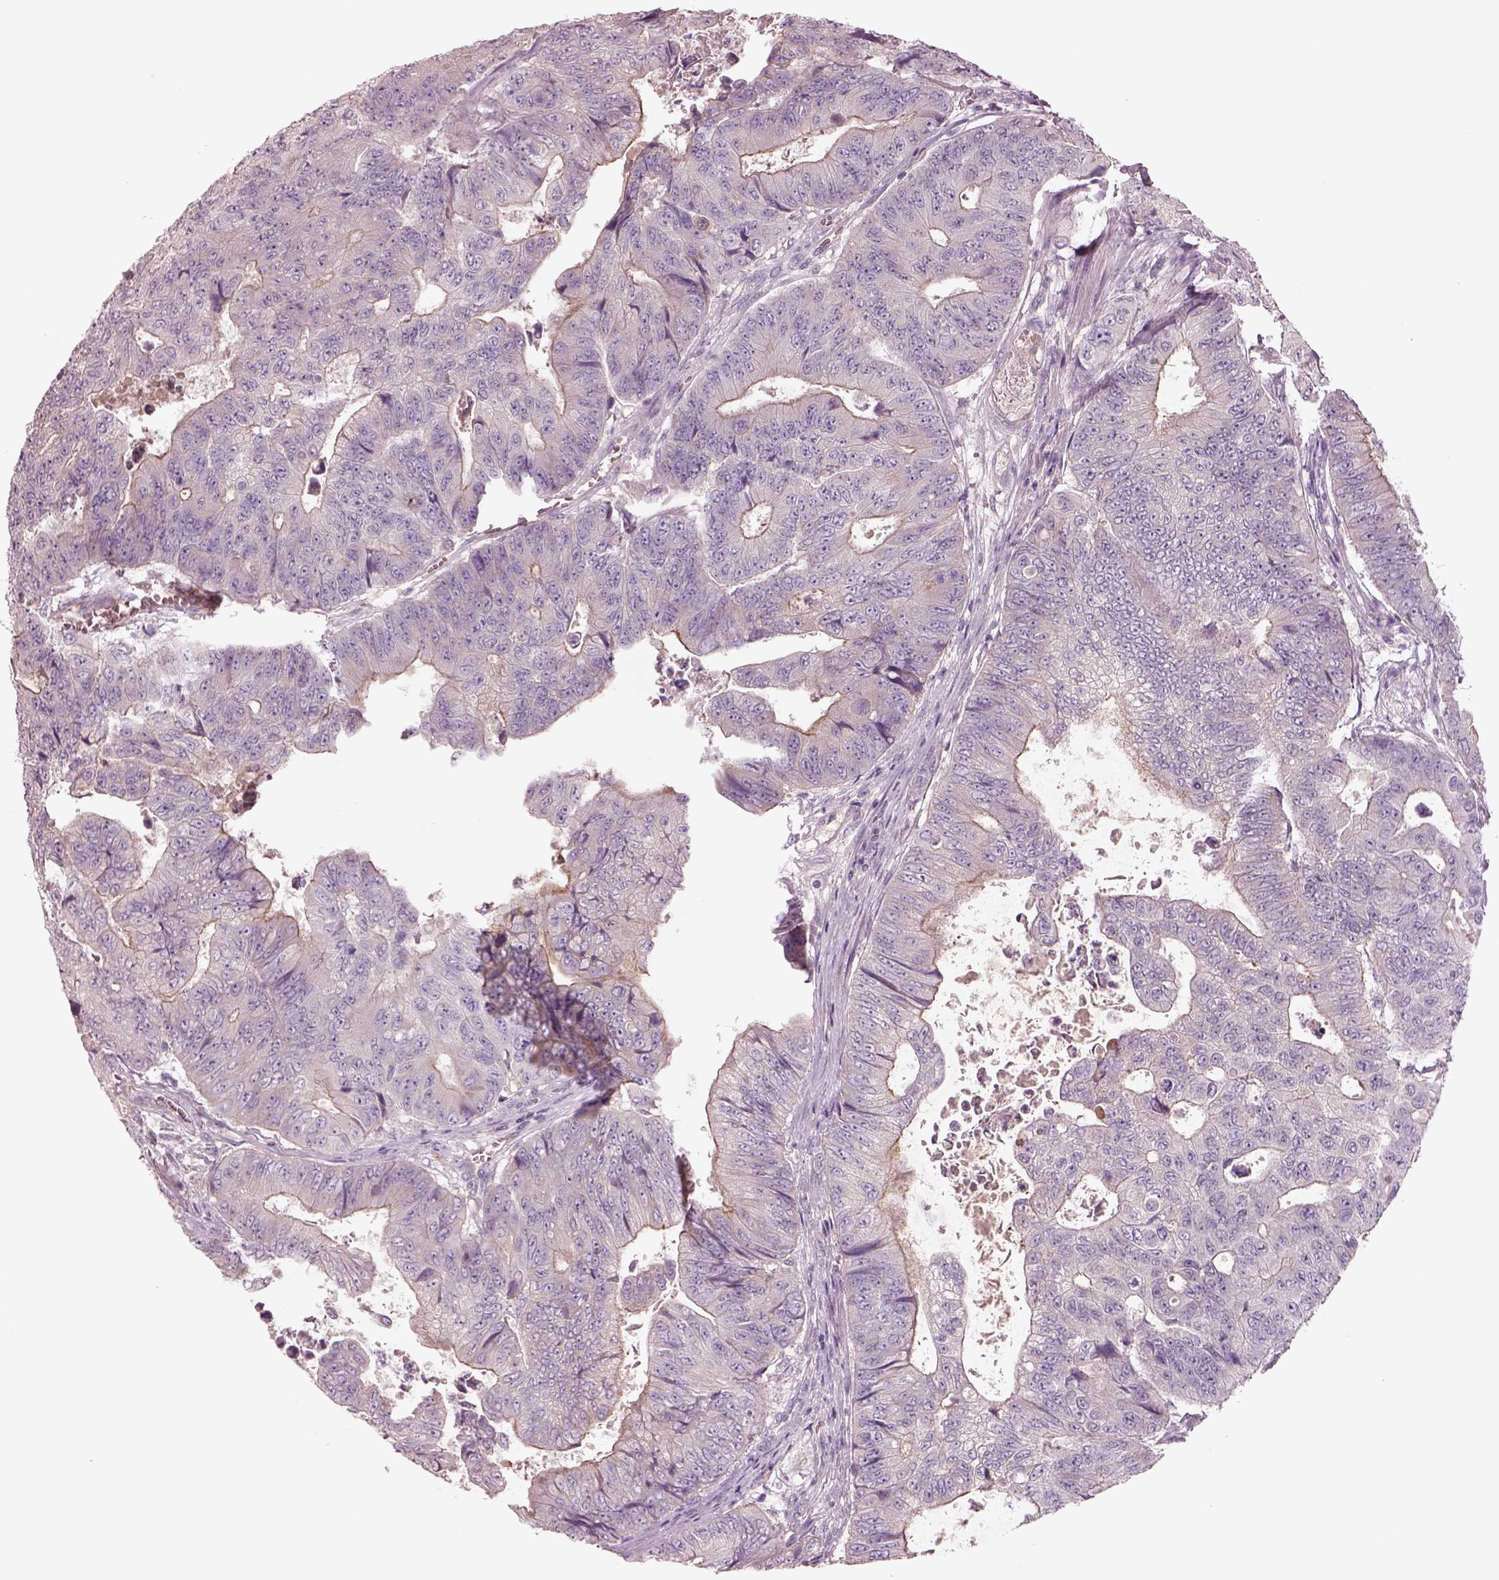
{"staining": {"intensity": "negative", "quantity": "none", "location": "none"}, "tissue": "colorectal cancer", "cell_type": "Tumor cells", "image_type": "cancer", "snomed": [{"axis": "morphology", "description": "Adenocarcinoma, NOS"}, {"axis": "topography", "description": "Colon"}], "caption": "An IHC micrograph of colorectal cancer (adenocarcinoma) is shown. There is no staining in tumor cells of colorectal cancer (adenocarcinoma).", "gene": "DUOXA2", "patient": {"sex": "female", "age": 48}}